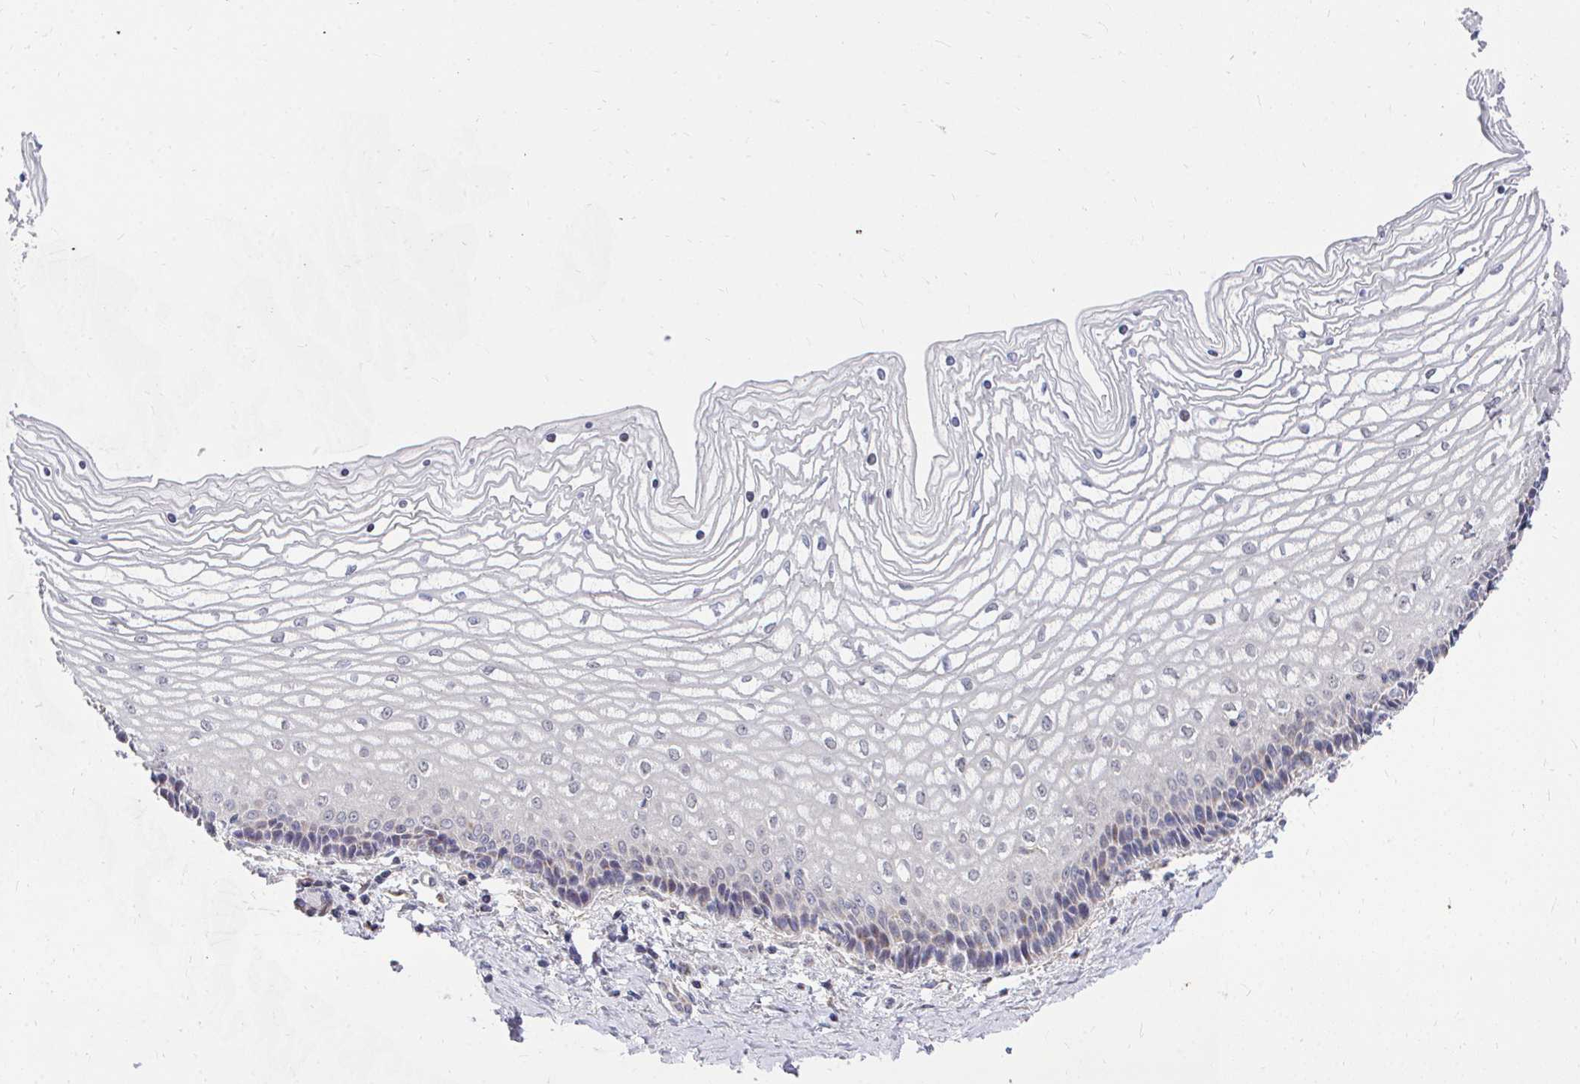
{"staining": {"intensity": "moderate", "quantity": "<25%", "location": "cytoplasmic/membranous"}, "tissue": "vagina", "cell_type": "Squamous epithelial cells", "image_type": "normal", "snomed": [{"axis": "morphology", "description": "Normal tissue, NOS"}, {"axis": "topography", "description": "Vagina"}], "caption": "Immunohistochemistry staining of unremarkable vagina, which displays low levels of moderate cytoplasmic/membranous staining in about <25% of squamous epithelial cells indicating moderate cytoplasmic/membranous protein staining. The staining was performed using DAB (3,3'-diaminobenzidine) (brown) for protein detection and nuclei were counterstained in hematoxylin (blue).", "gene": "PEX3", "patient": {"sex": "female", "age": 45}}